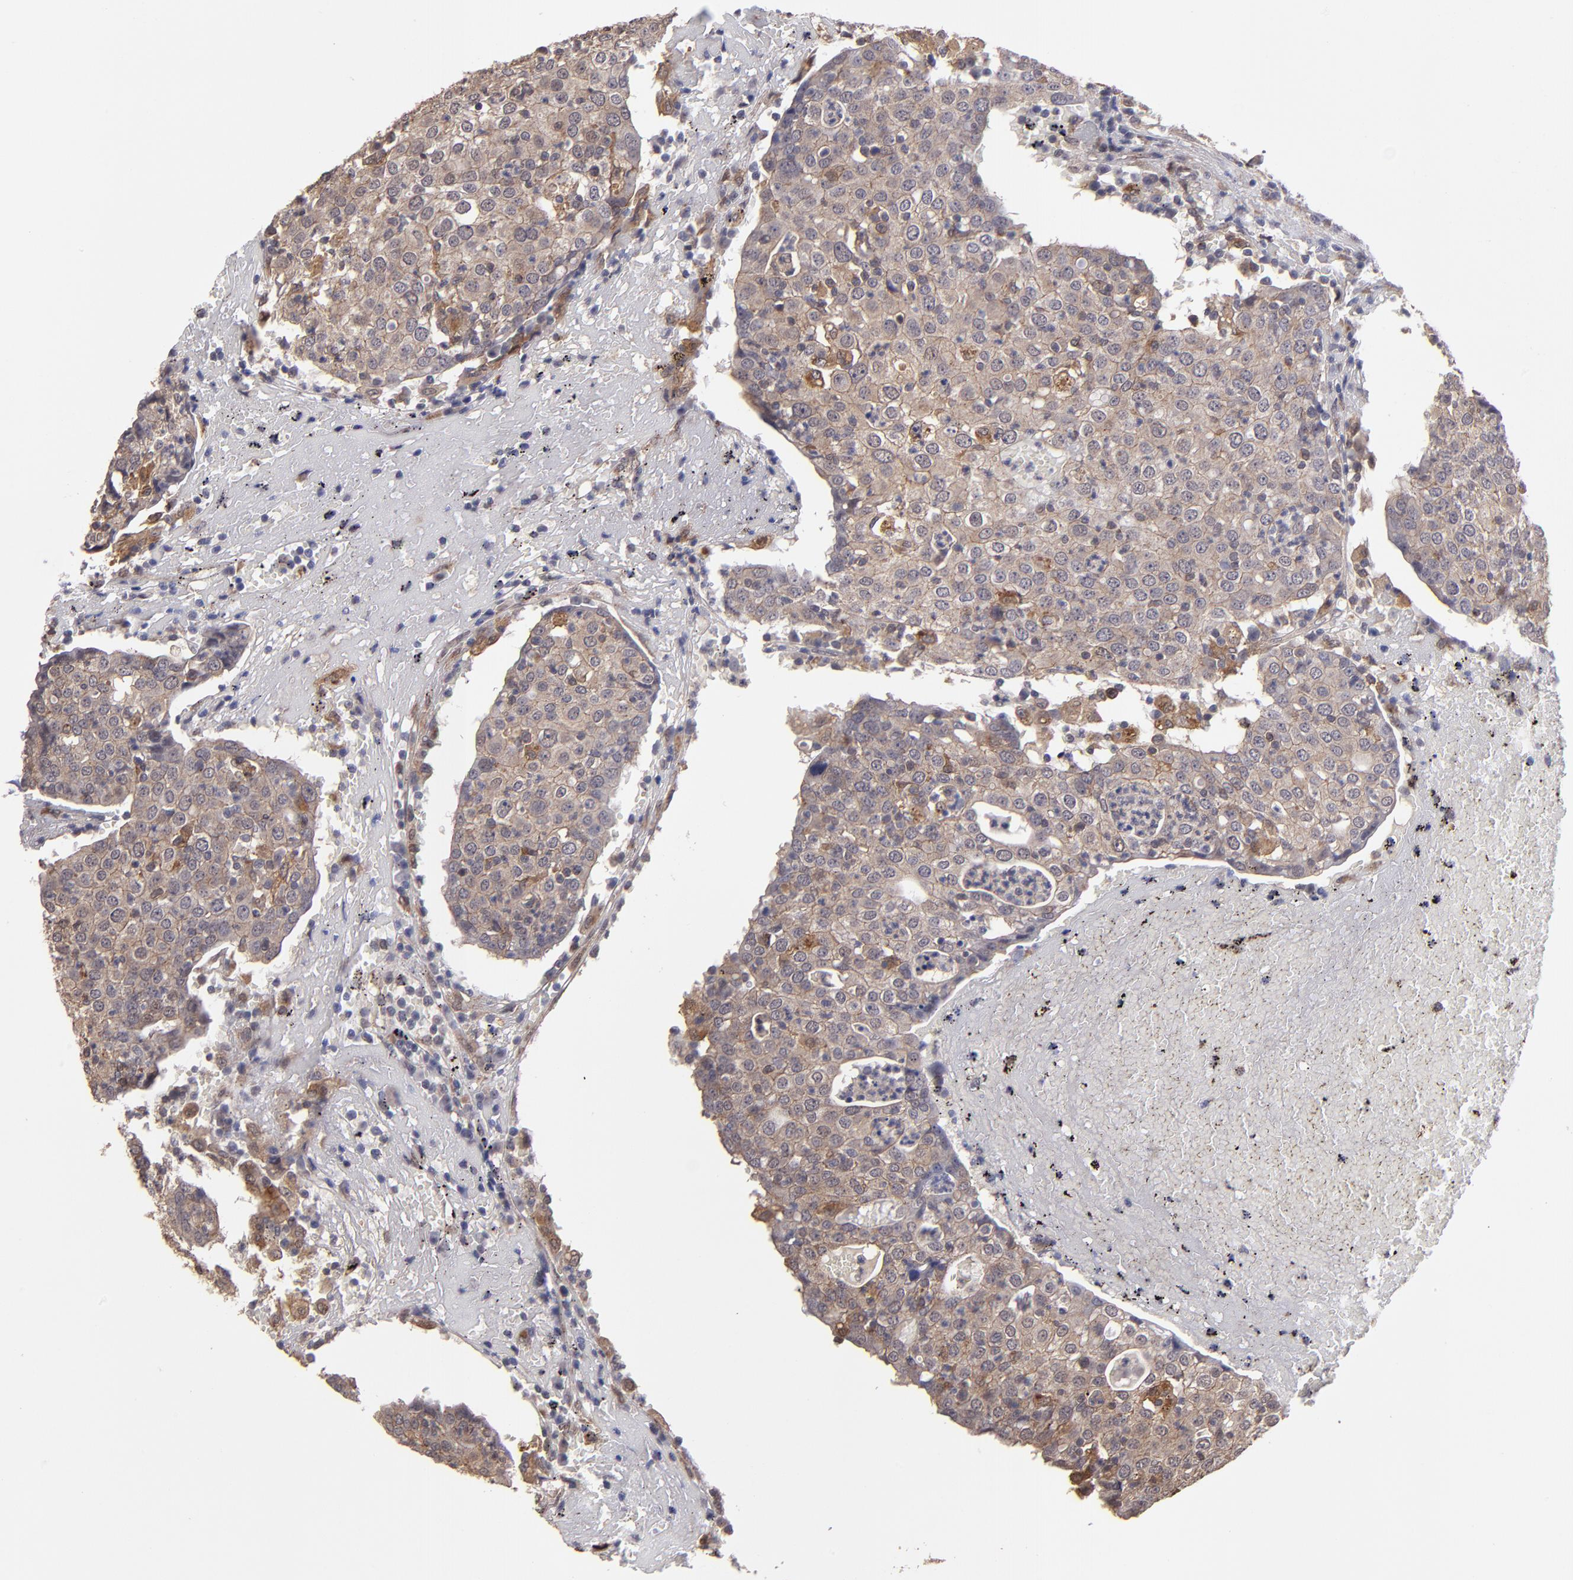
{"staining": {"intensity": "weak", "quantity": ">75%", "location": "cytoplasmic/membranous"}, "tissue": "head and neck cancer", "cell_type": "Tumor cells", "image_type": "cancer", "snomed": [{"axis": "morphology", "description": "Adenocarcinoma, NOS"}, {"axis": "topography", "description": "Salivary gland"}, {"axis": "topography", "description": "Head-Neck"}], "caption": "Head and neck adenocarcinoma stained for a protein (brown) displays weak cytoplasmic/membranous positive positivity in approximately >75% of tumor cells.", "gene": "SIPA1L1", "patient": {"sex": "female", "age": 65}}